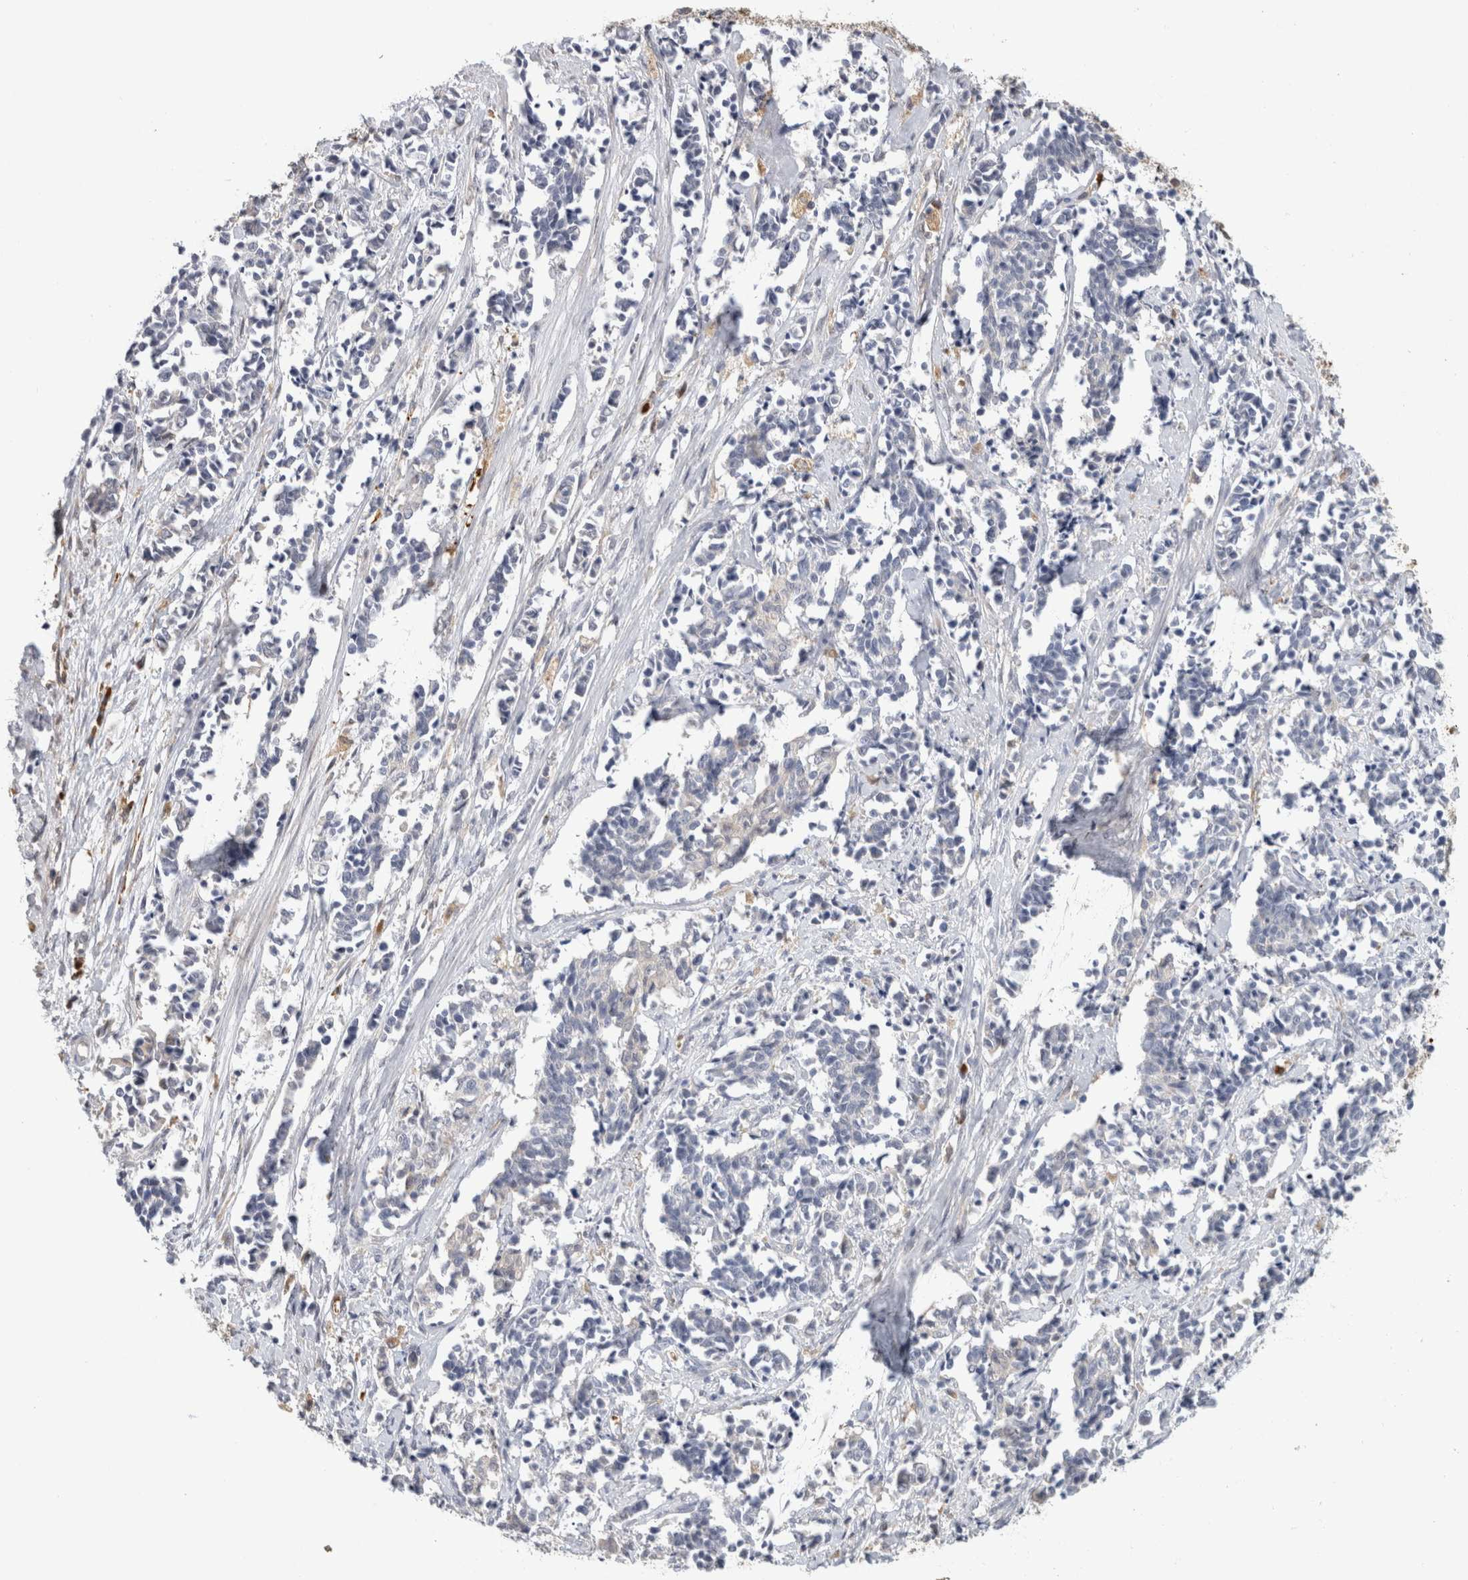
{"staining": {"intensity": "negative", "quantity": "none", "location": "none"}, "tissue": "cervical cancer", "cell_type": "Tumor cells", "image_type": "cancer", "snomed": [{"axis": "morphology", "description": "Squamous cell carcinoma, NOS"}, {"axis": "topography", "description": "Cervix"}], "caption": "Histopathology image shows no significant protein positivity in tumor cells of squamous cell carcinoma (cervical). Brightfield microscopy of immunohistochemistry (IHC) stained with DAB (3,3'-diaminobenzidine) (brown) and hematoxylin (blue), captured at high magnification.", "gene": "APOL2", "patient": {"sex": "female", "age": 35}}